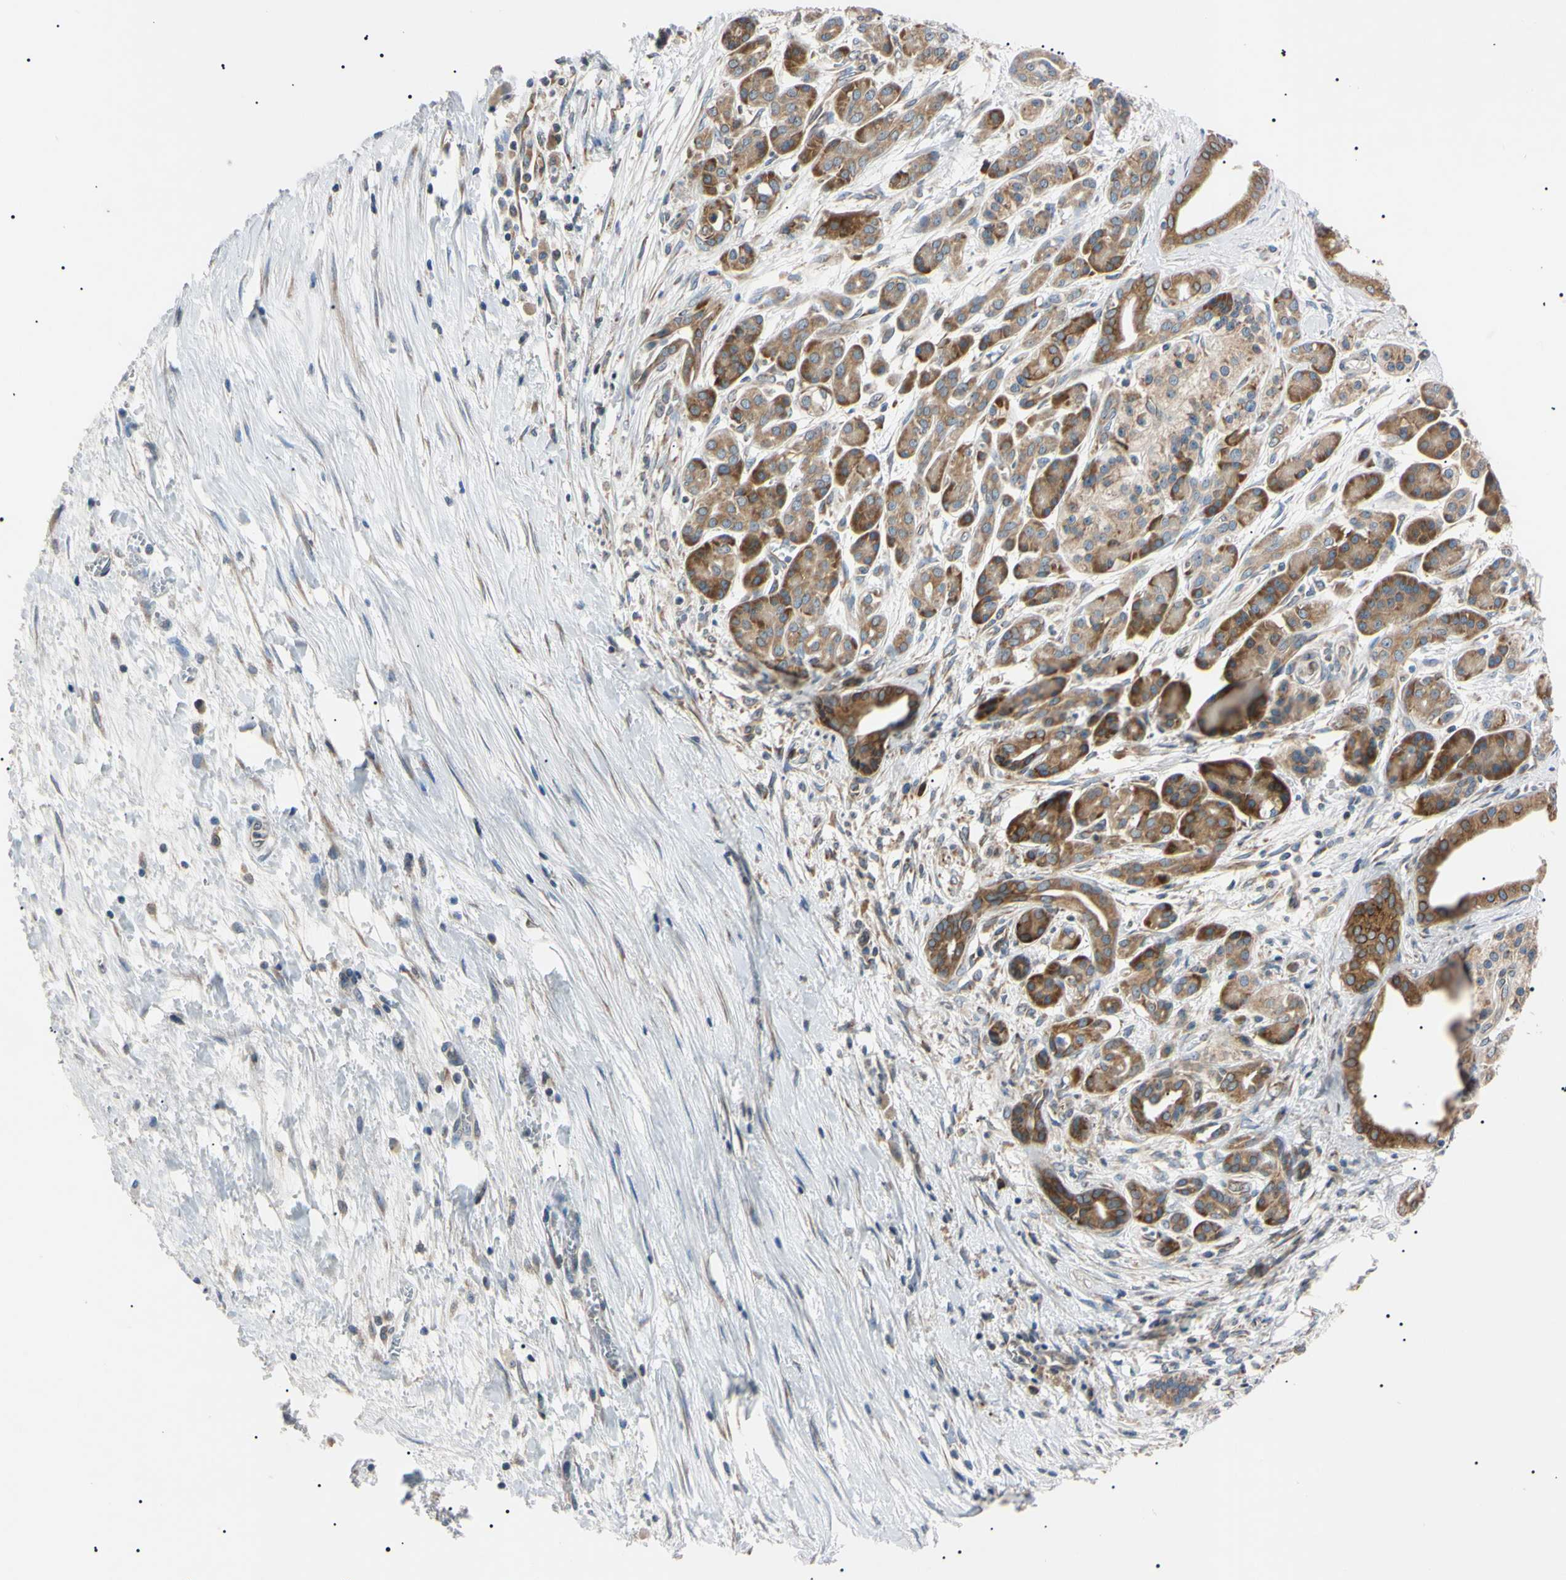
{"staining": {"intensity": "moderate", "quantity": ">75%", "location": "cytoplasmic/membranous"}, "tissue": "pancreatic cancer", "cell_type": "Tumor cells", "image_type": "cancer", "snomed": [{"axis": "morphology", "description": "Adenocarcinoma, NOS"}, {"axis": "topography", "description": "Pancreas"}], "caption": "Immunohistochemistry (IHC) histopathology image of neoplastic tissue: pancreatic adenocarcinoma stained using immunohistochemistry displays medium levels of moderate protein expression localized specifically in the cytoplasmic/membranous of tumor cells, appearing as a cytoplasmic/membranous brown color.", "gene": "VAPA", "patient": {"sex": "male", "age": 59}}